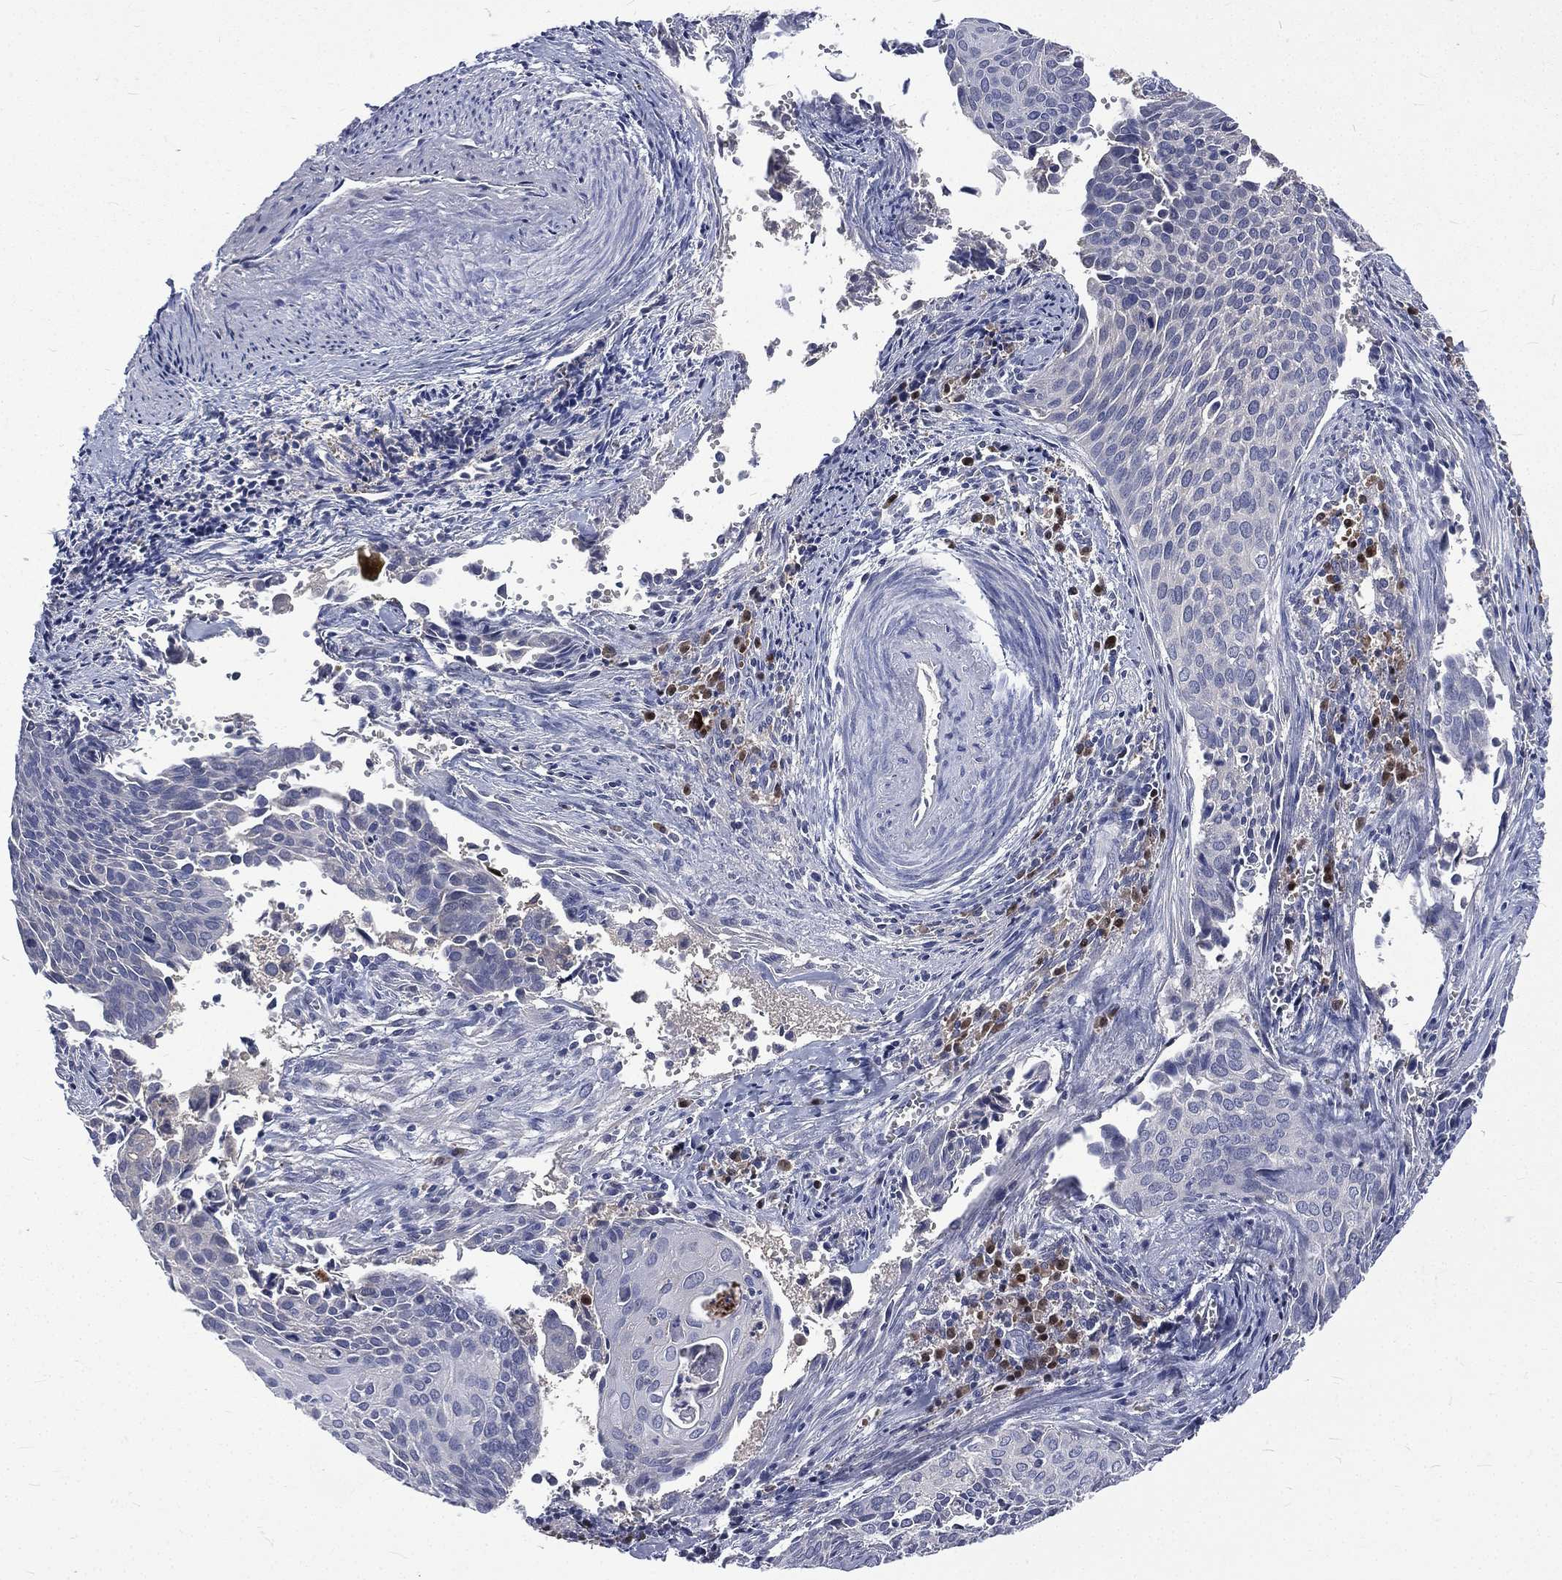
{"staining": {"intensity": "negative", "quantity": "none", "location": "none"}, "tissue": "cervical cancer", "cell_type": "Tumor cells", "image_type": "cancer", "snomed": [{"axis": "morphology", "description": "Squamous cell carcinoma, NOS"}, {"axis": "topography", "description": "Cervix"}], "caption": "This is an immunohistochemistry histopathology image of cervical squamous cell carcinoma. There is no staining in tumor cells.", "gene": "CA12", "patient": {"sex": "female", "age": 29}}